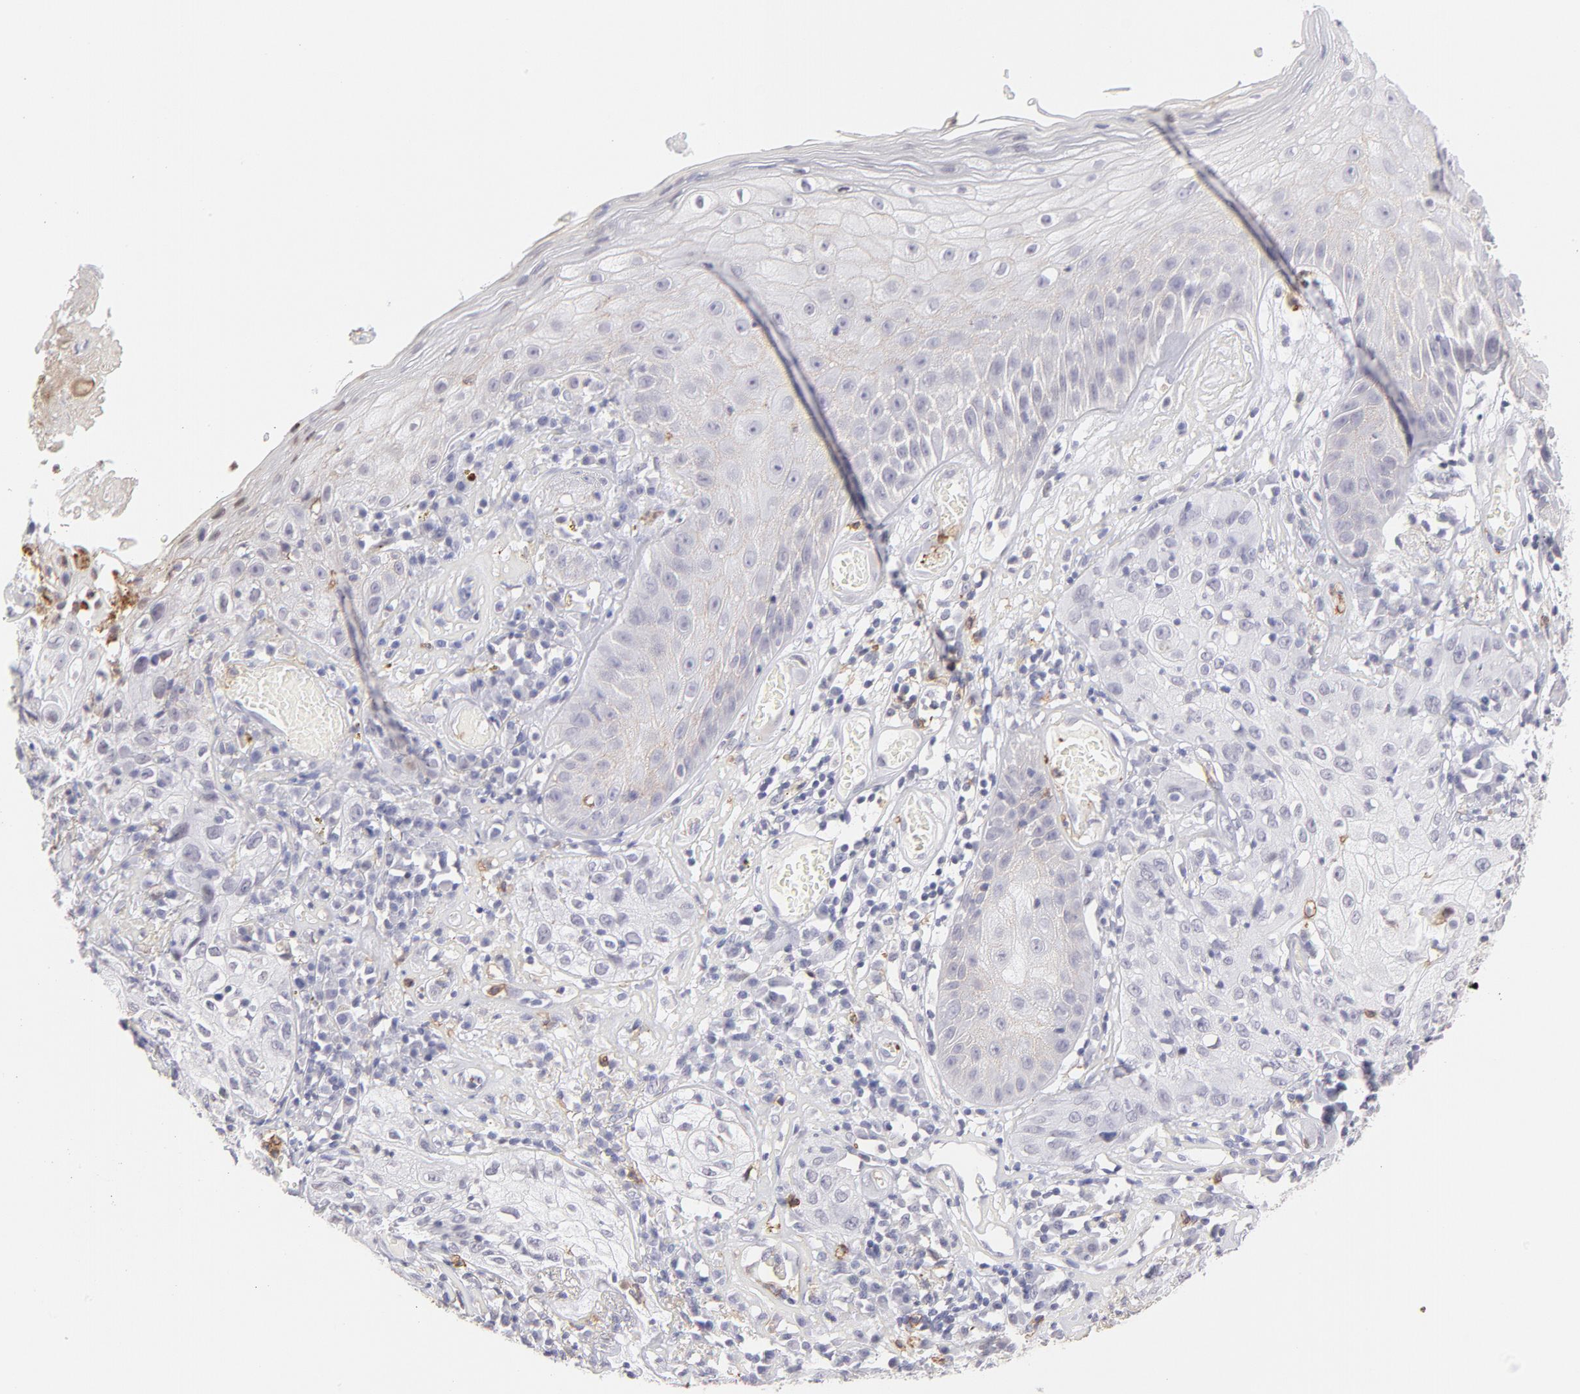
{"staining": {"intensity": "negative", "quantity": "none", "location": "none"}, "tissue": "skin cancer", "cell_type": "Tumor cells", "image_type": "cancer", "snomed": [{"axis": "morphology", "description": "Squamous cell carcinoma, NOS"}, {"axis": "topography", "description": "Skin"}], "caption": "Human squamous cell carcinoma (skin) stained for a protein using immunohistochemistry (IHC) shows no staining in tumor cells.", "gene": "LTB4R", "patient": {"sex": "male", "age": 65}}